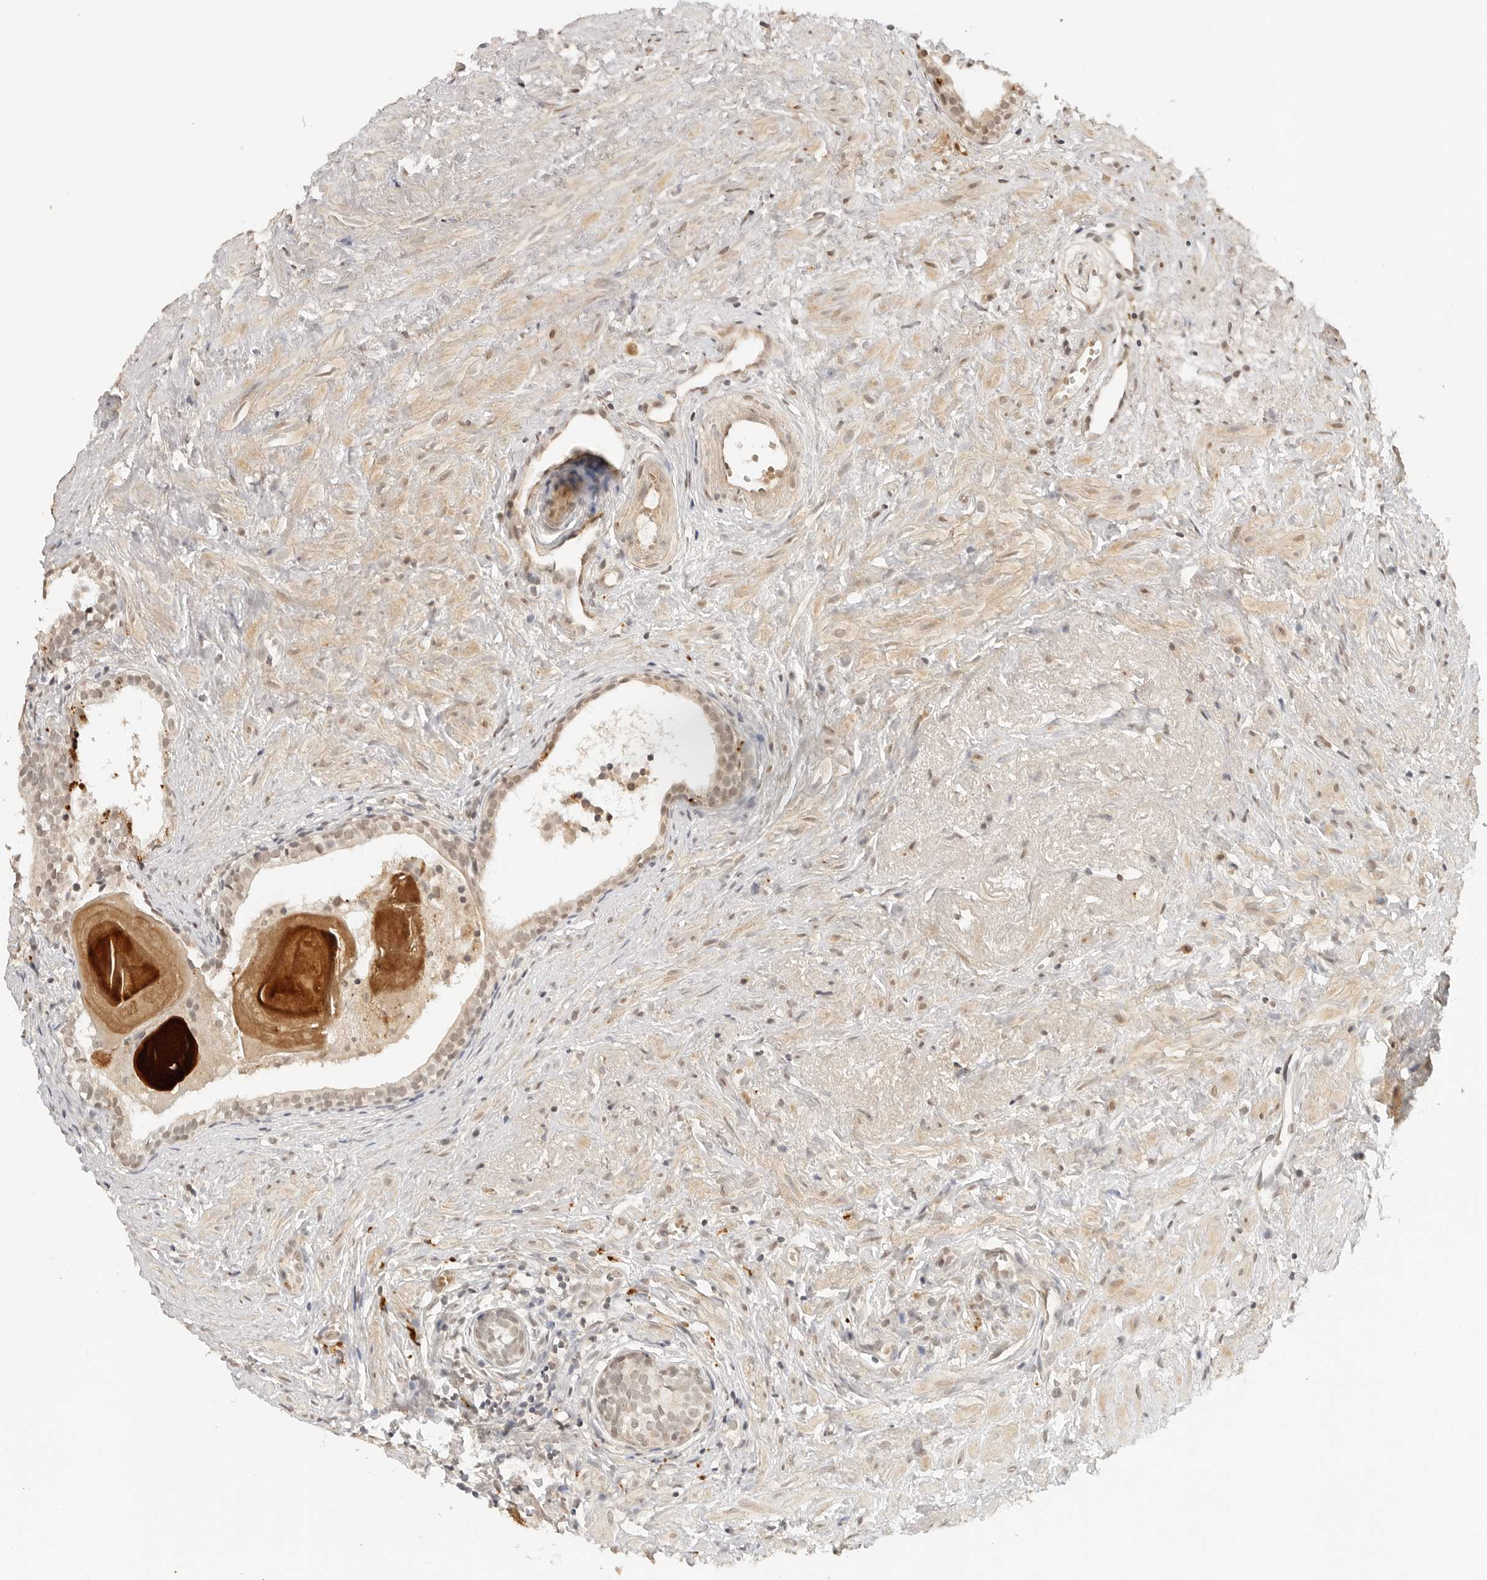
{"staining": {"intensity": "weak", "quantity": ">75%", "location": "cytoplasmic/membranous,nuclear"}, "tissue": "prostate cancer", "cell_type": "Tumor cells", "image_type": "cancer", "snomed": [{"axis": "morphology", "description": "Adenocarcinoma, Low grade"}, {"axis": "topography", "description": "Prostate"}], "caption": "Prostate cancer (adenocarcinoma (low-grade)) stained for a protein (brown) reveals weak cytoplasmic/membranous and nuclear positive staining in about >75% of tumor cells.", "gene": "GPR34", "patient": {"sex": "male", "age": 88}}